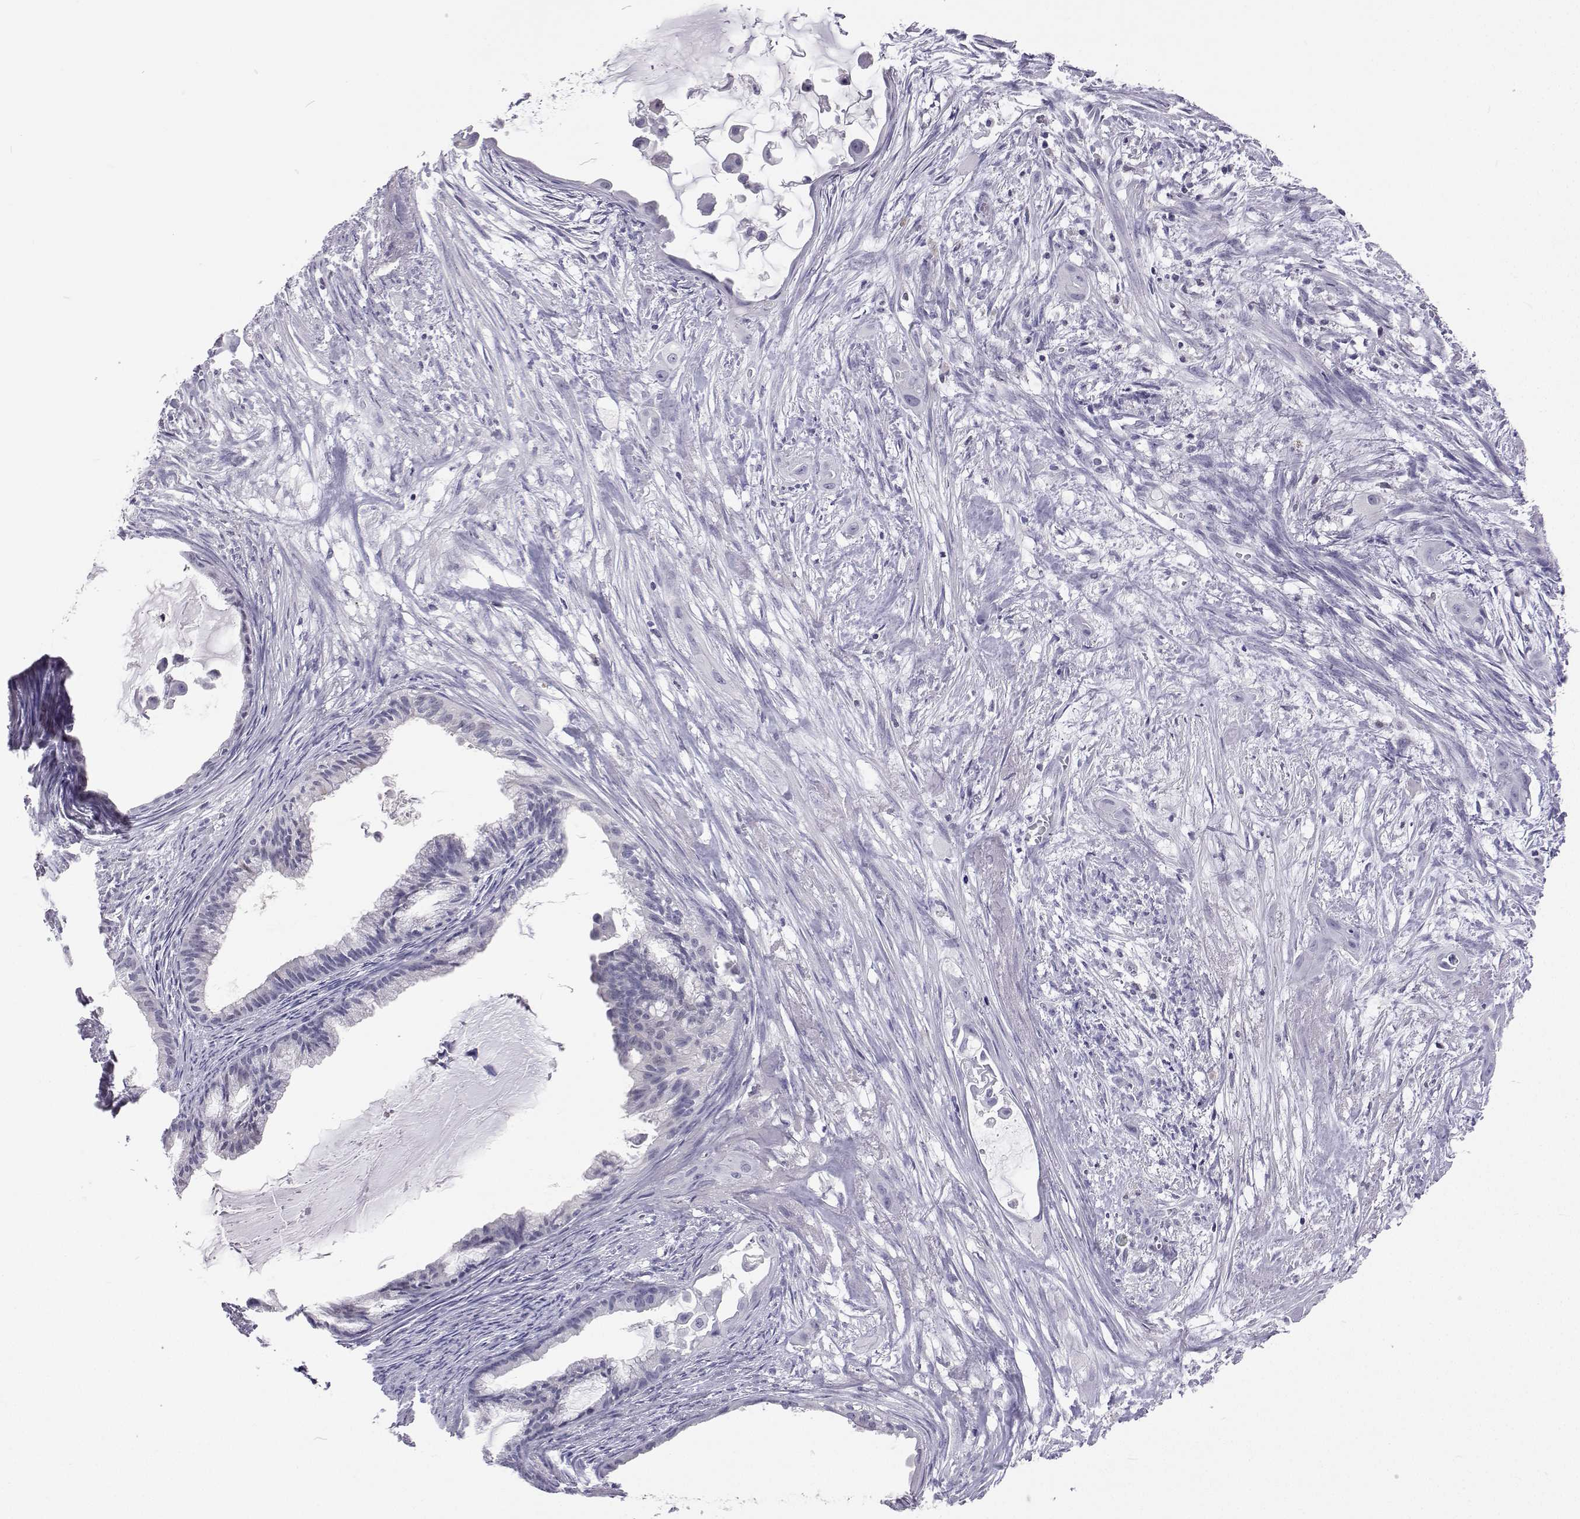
{"staining": {"intensity": "negative", "quantity": "none", "location": "none"}, "tissue": "endometrial cancer", "cell_type": "Tumor cells", "image_type": "cancer", "snomed": [{"axis": "morphology", "description": "Adenocarcinoma, NOS"}, {"axis": "topography", "description": "Endometrium"}], "caption": "This is an immunohistochemistry (IHC) histopathology image of endometrial adenocarcinoma. There is no expression in tumor cells.", "gene": "GALM", "patient": {"sex": "female", "age": 86}}